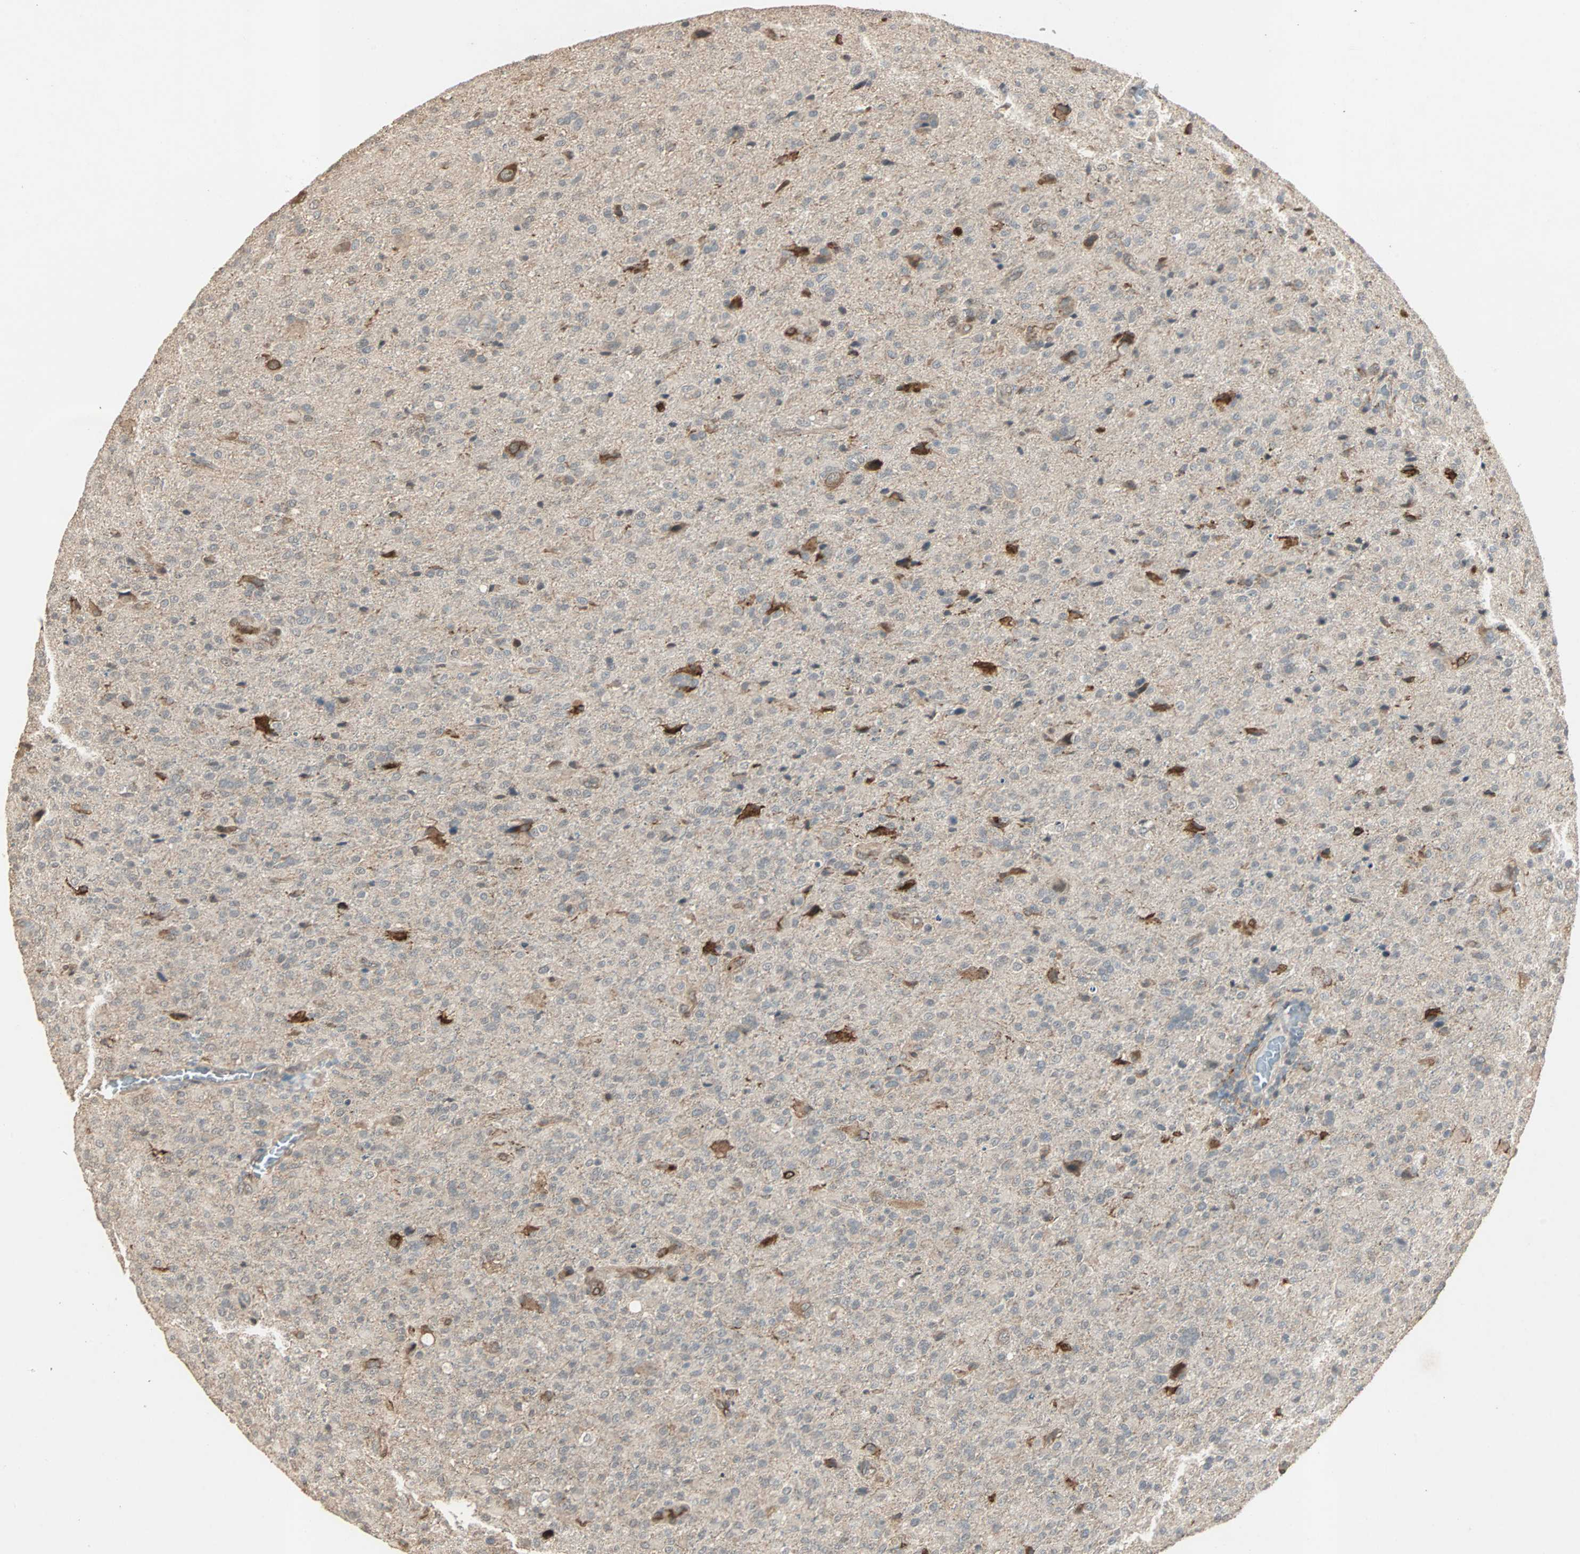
{"staining": {"intensity": "moderate", "quantity": ">75%", "location": "cytoplasmic/membranous"}, "tissue": "glioma", "cell_type": "Tumor cells", "image_type": "cancer", "snomed": [{"axis": "morphology", "description": "Glioma, malignant, High grade"}, {"axis": "topography", "description": "Brain"}], "caption": "IHC micrograph of neoplastic tissue: human malignant glioma (high-grade) stained using immunohistochemistry (IHC) shows medium levels of moderate protein expression localized specifically in the cytoplasmic/membranous of tumor cells, appearing as a cytoplasmic/membranous brown color.", "gene": "TRPV4", "patient": {"sex": "male", "age": 71}}